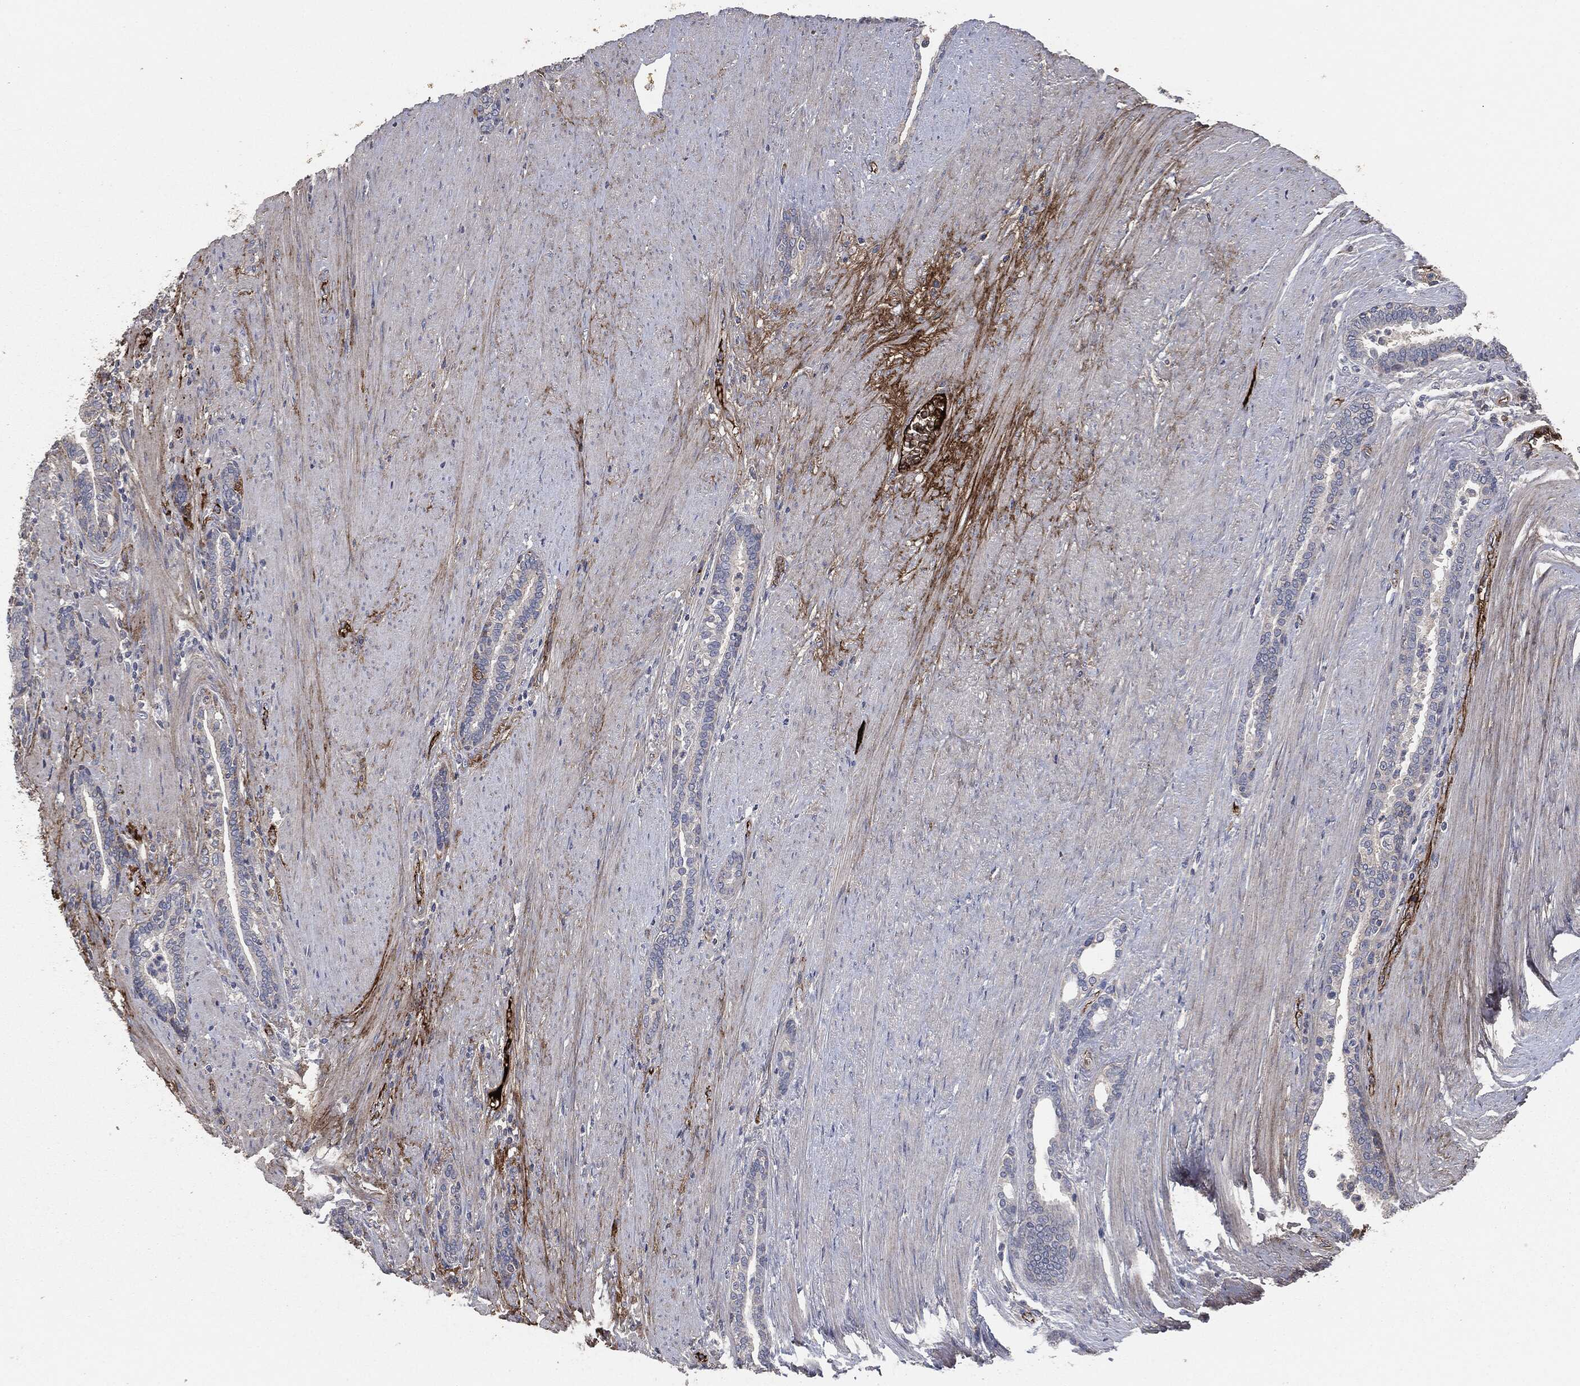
{"staining": {"intensity": "negative", "quantity": "none", "location": "none"}, "tissue": "prostate cancer", "cell_type": "Tumor cells", "image_type": "cancer", "snomed": [{"axis": "morphology", "description": "Adenocarcinoma, Low grade"}, {"axis": "topography", "description": "Prostate"}], "caption": "This is an IHC micrograph of human prostate low-grade adenocarcinoma. There is no expression in tumor cells.", "gene": "APOB", "patient": {"sex": "male", "age": 68}}